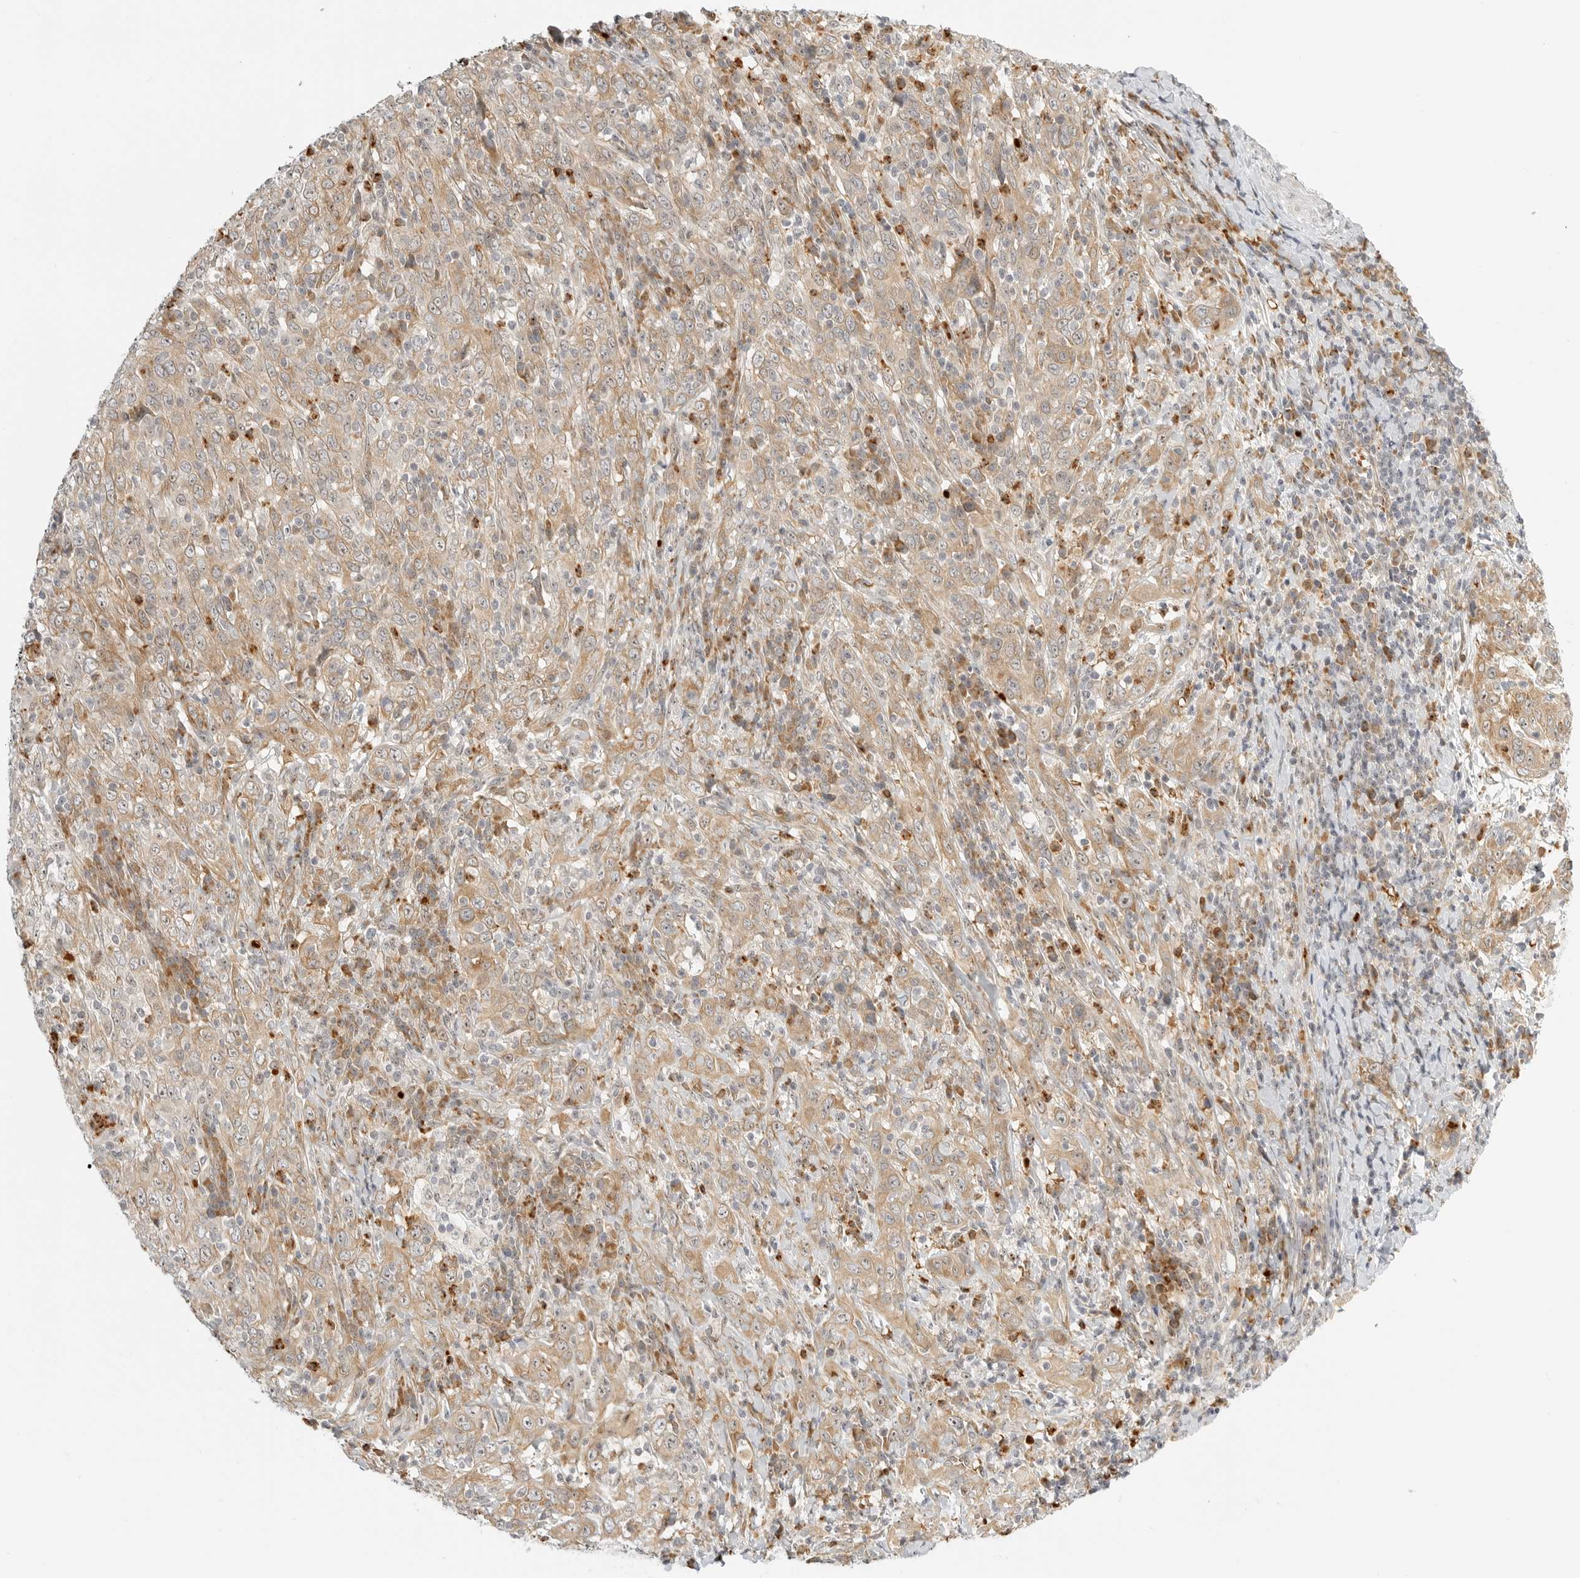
{"staining": {"intensity": "weak", "quantity": ">75%", "location": "cytoplasmic/membranous"}, "tissue": "cervical cancer", "cell_type": "Tumor cells", "image_type": "cancer", "snomed": [{"axis": "morphology", "description": "Squamous cell carcinoma, NOS"}, {"axis": "topography", "description": "Cervix"}], "caption": "Protein expression analysis of human squamous cell carcinoma (cervical) reveals weak cytoplasmic/membranous positivity in approximately >75% of tumor cells.", "gene": "DSCC1", "patient": {"sex": "female", "age": 46}}